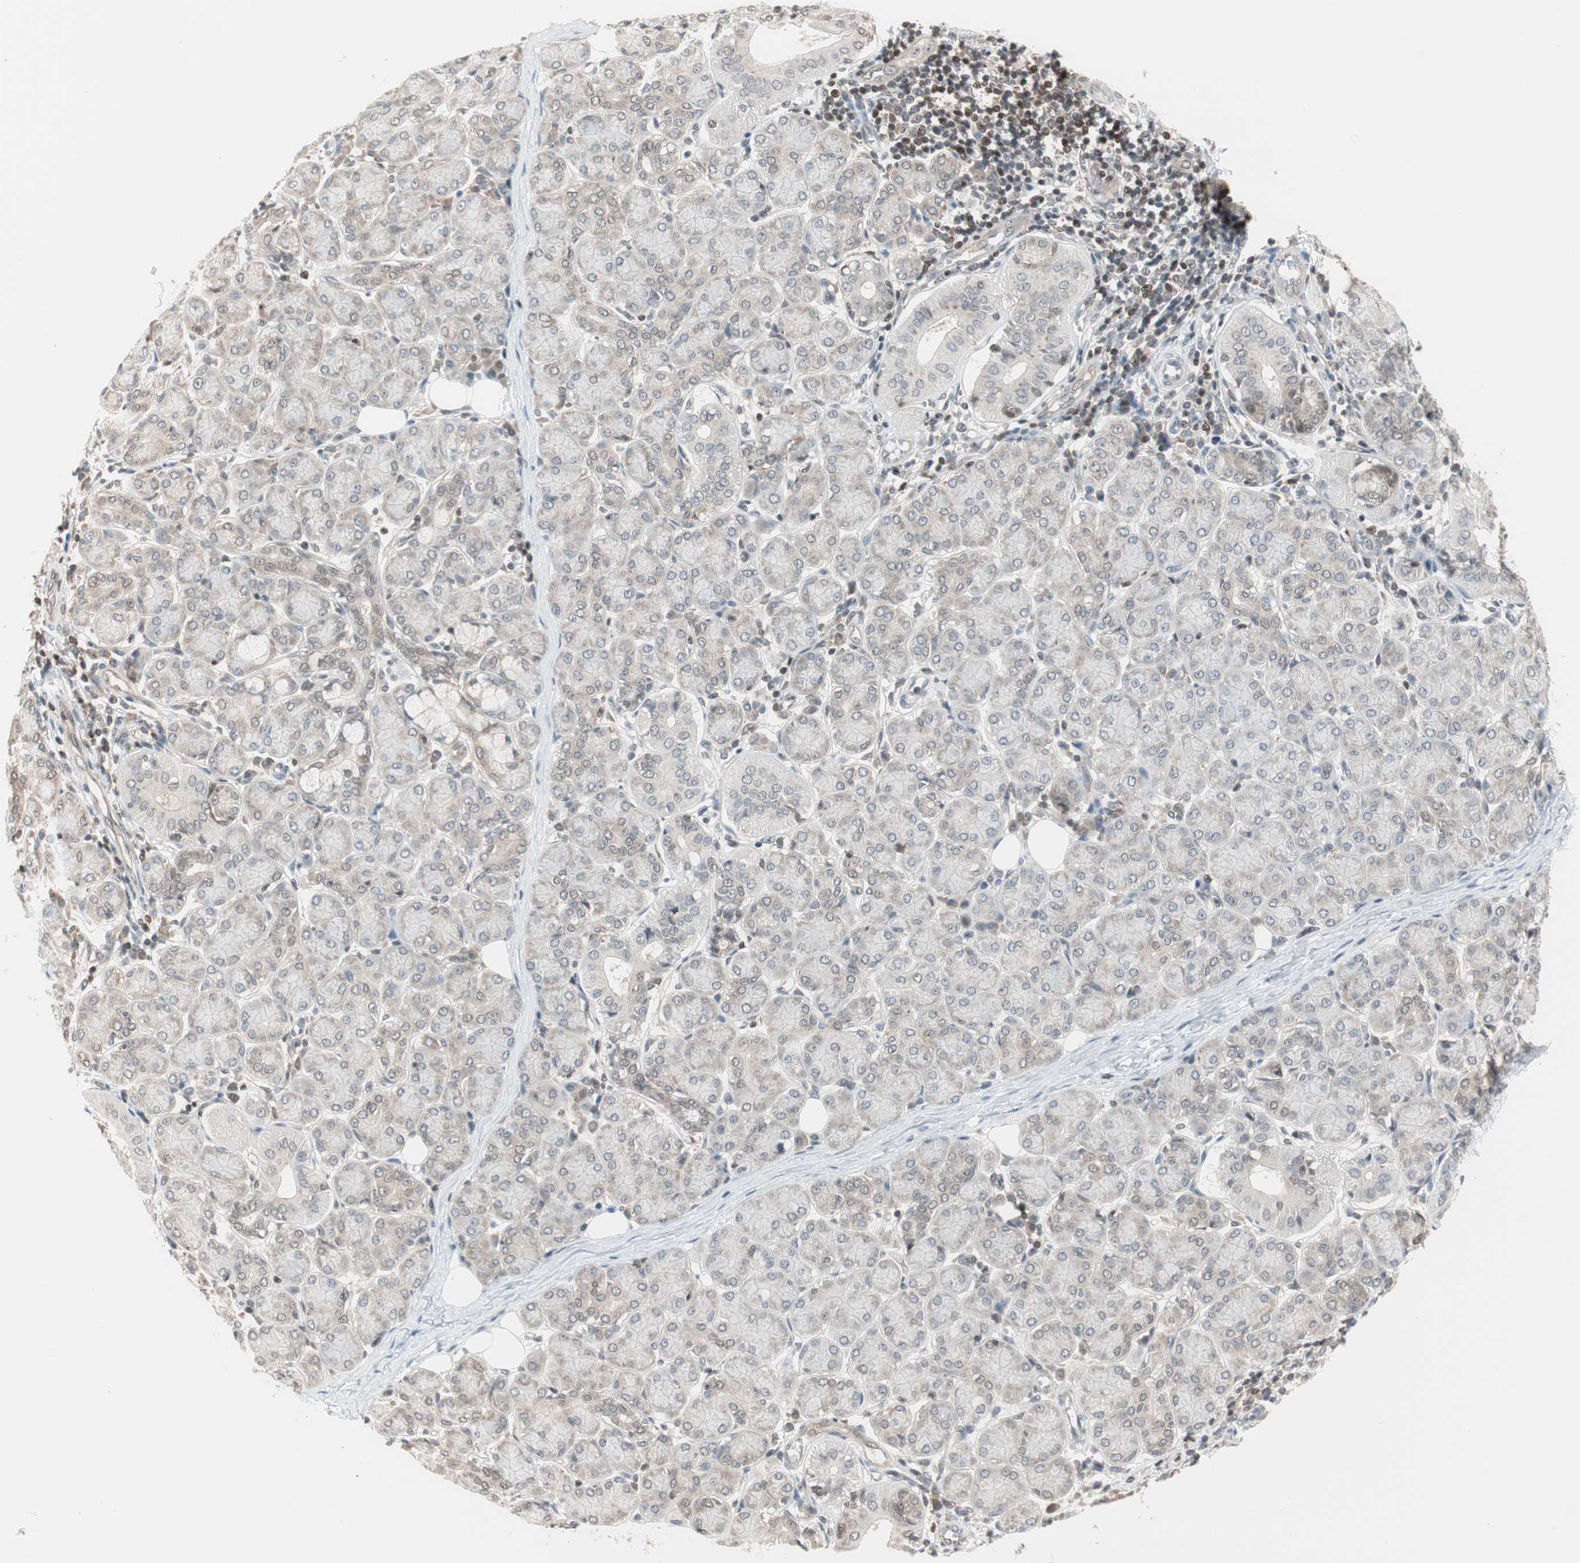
{"staining": {"intensity": "moderate", "quantity": "25%-75%", "location": "cytoplasmic/membranous,nuclear"}, "tissue": "salivary gland", "cell_type": "Glandular cells", "image_type": "normal", "snomed": [{"axis": "morphology", "description": "Normal tissue, NOS"}, {"axis": "morphology", "description": "Inflammation, NOS"}, {"axis": "topography", "description": "Lymph node"}, {"axis": "topography", "description": "Salivary gland"}], "caption": "IHC micrograph of normal salivary gland stained for a protein (brown), which reveals medium levels of moderate cytoplasmic/membranous,nuclear staining in approximately 25%-75% of glandular cells.", "gene": "UBE2I", "patient": {"sex": "male", "age": 3}}